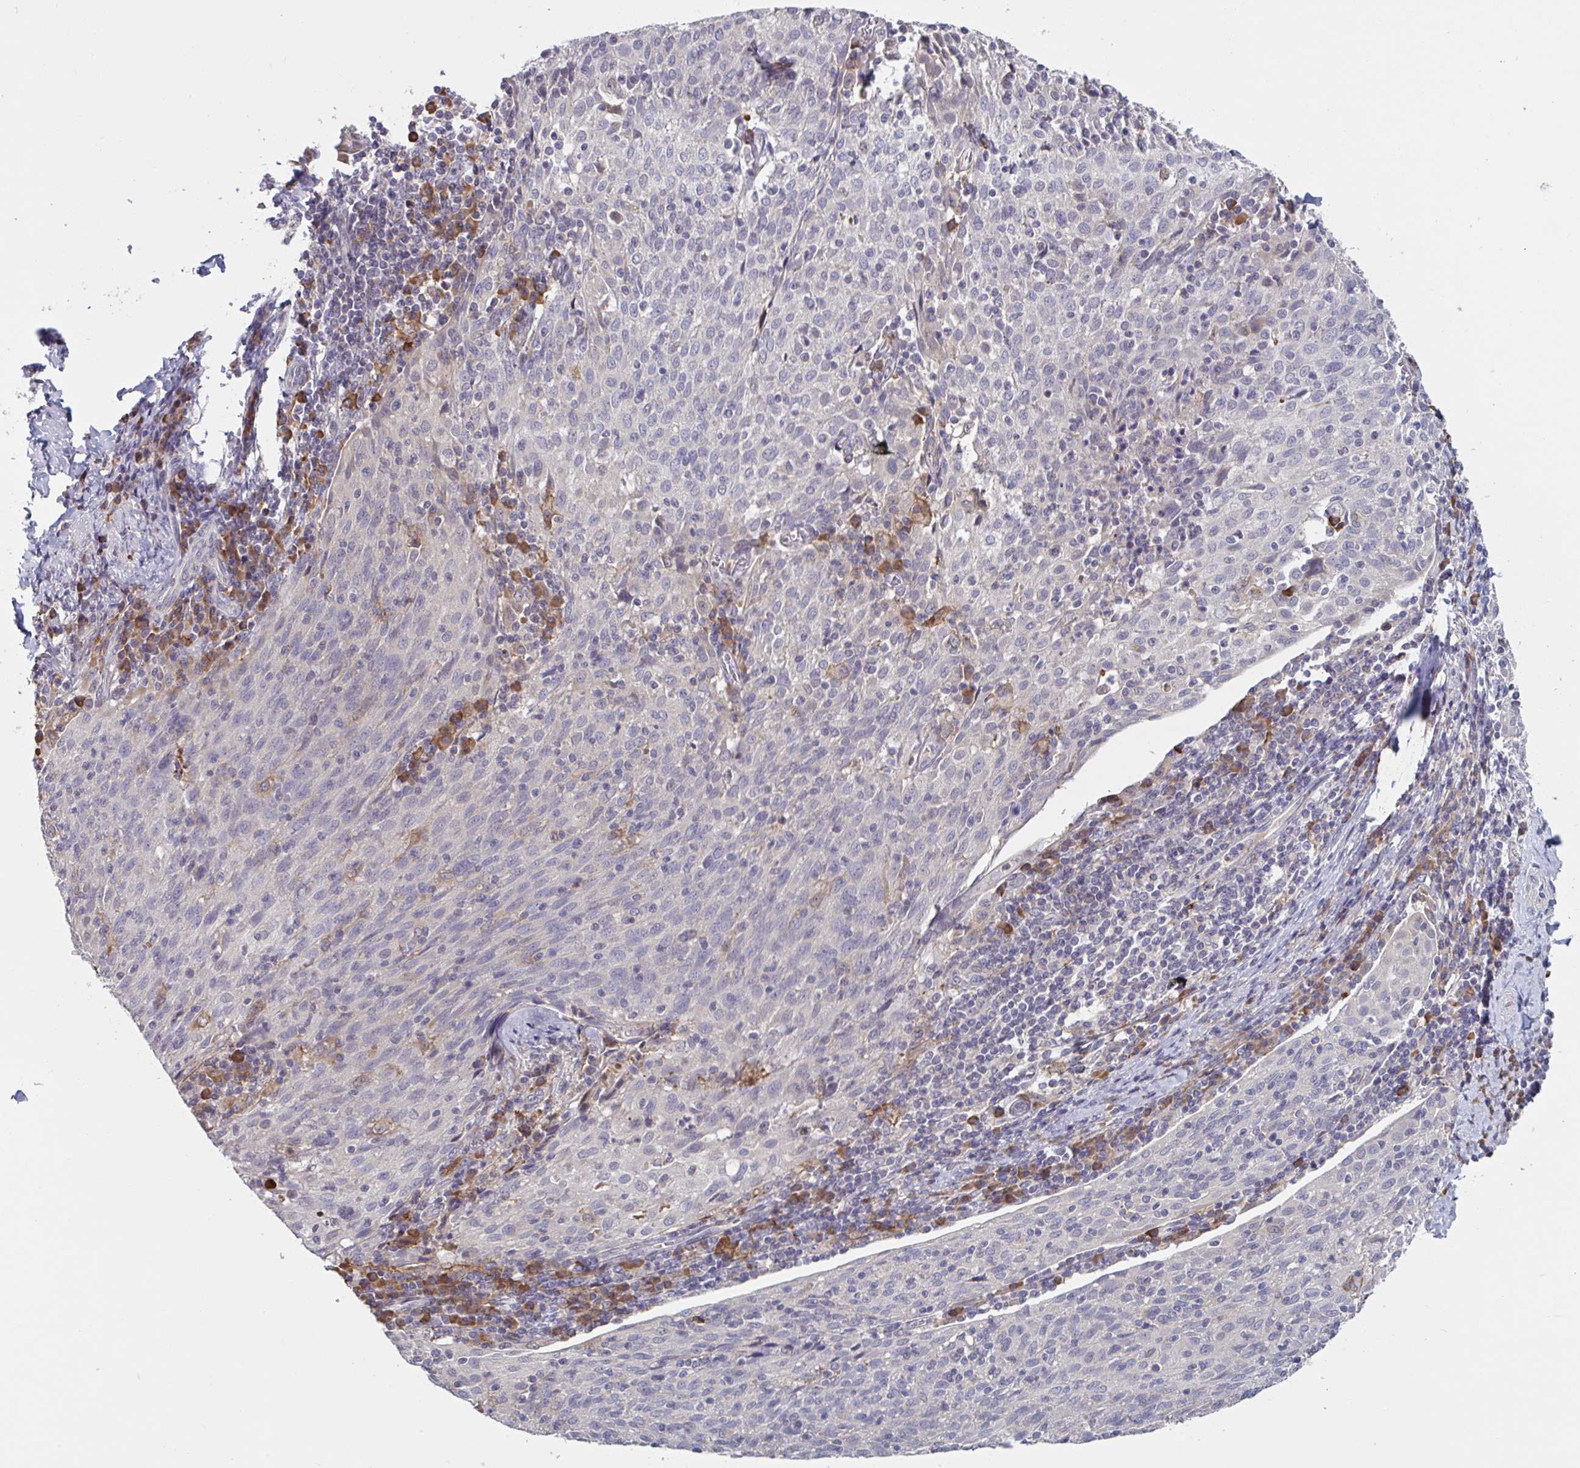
{"staining": {"intensity": "negative", "quantity": "none", "location": "none"}, "tissue": "cervical cancer", "cell_type": "Tumor cells", "image_type": "cancer", "snomed": [{"axis": "morphology", "description": "Squamous cell carcinoma, NOS"}, {"axis": "topography", "description": "Cervix"}], "caption": "An immunohistochemistry histopathology image of cervical cancer (squamous cell carcinoma) is shown. There is no staining in tumor cells of cervical cancer (squamous cell carcinoma).", "gene": "CD1E", "patient": {"sex": "female", "age": 52}}